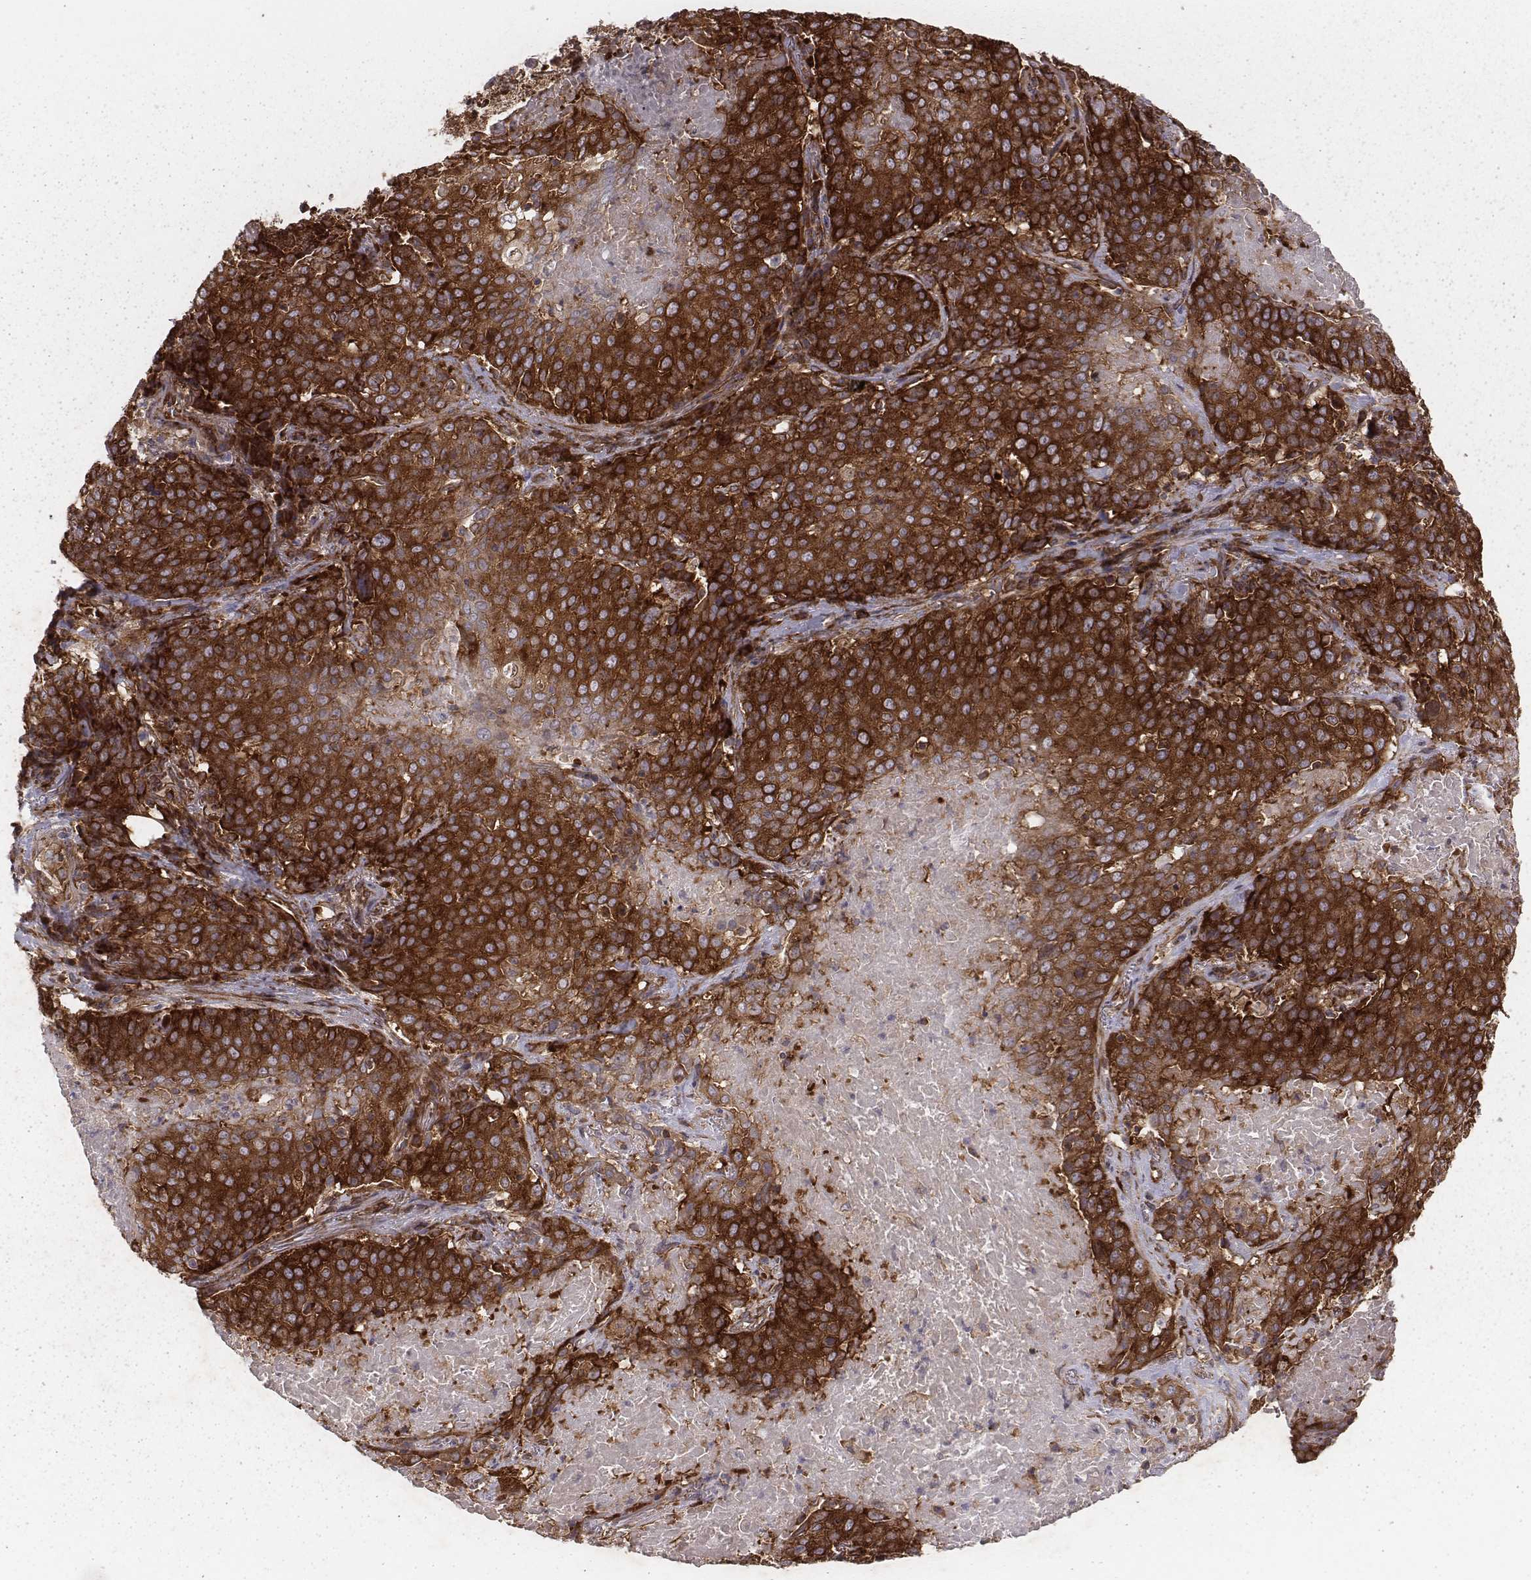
{"staining": {"intensity": "strong", "quantity": ">75%", "location": "cytoplasmic/membranous"}, "tissue": "lung cancer", "cell_type": "Tumor cells", "image_type": "cancer", "snomed": [{"axis": "morphology", "description": "Squamous cell carcinoma, NOS"}, {"axis": "topography", "description": "Lung"}], "caption": "Brown immunohistochemical staining in human lung squamous cell carcinoma displays strong cytoplasmic/membranous expression in approximately >75% of tumor cells.", "gene": "TXLNA", "patient": {"sex": "male", "age": 82}}